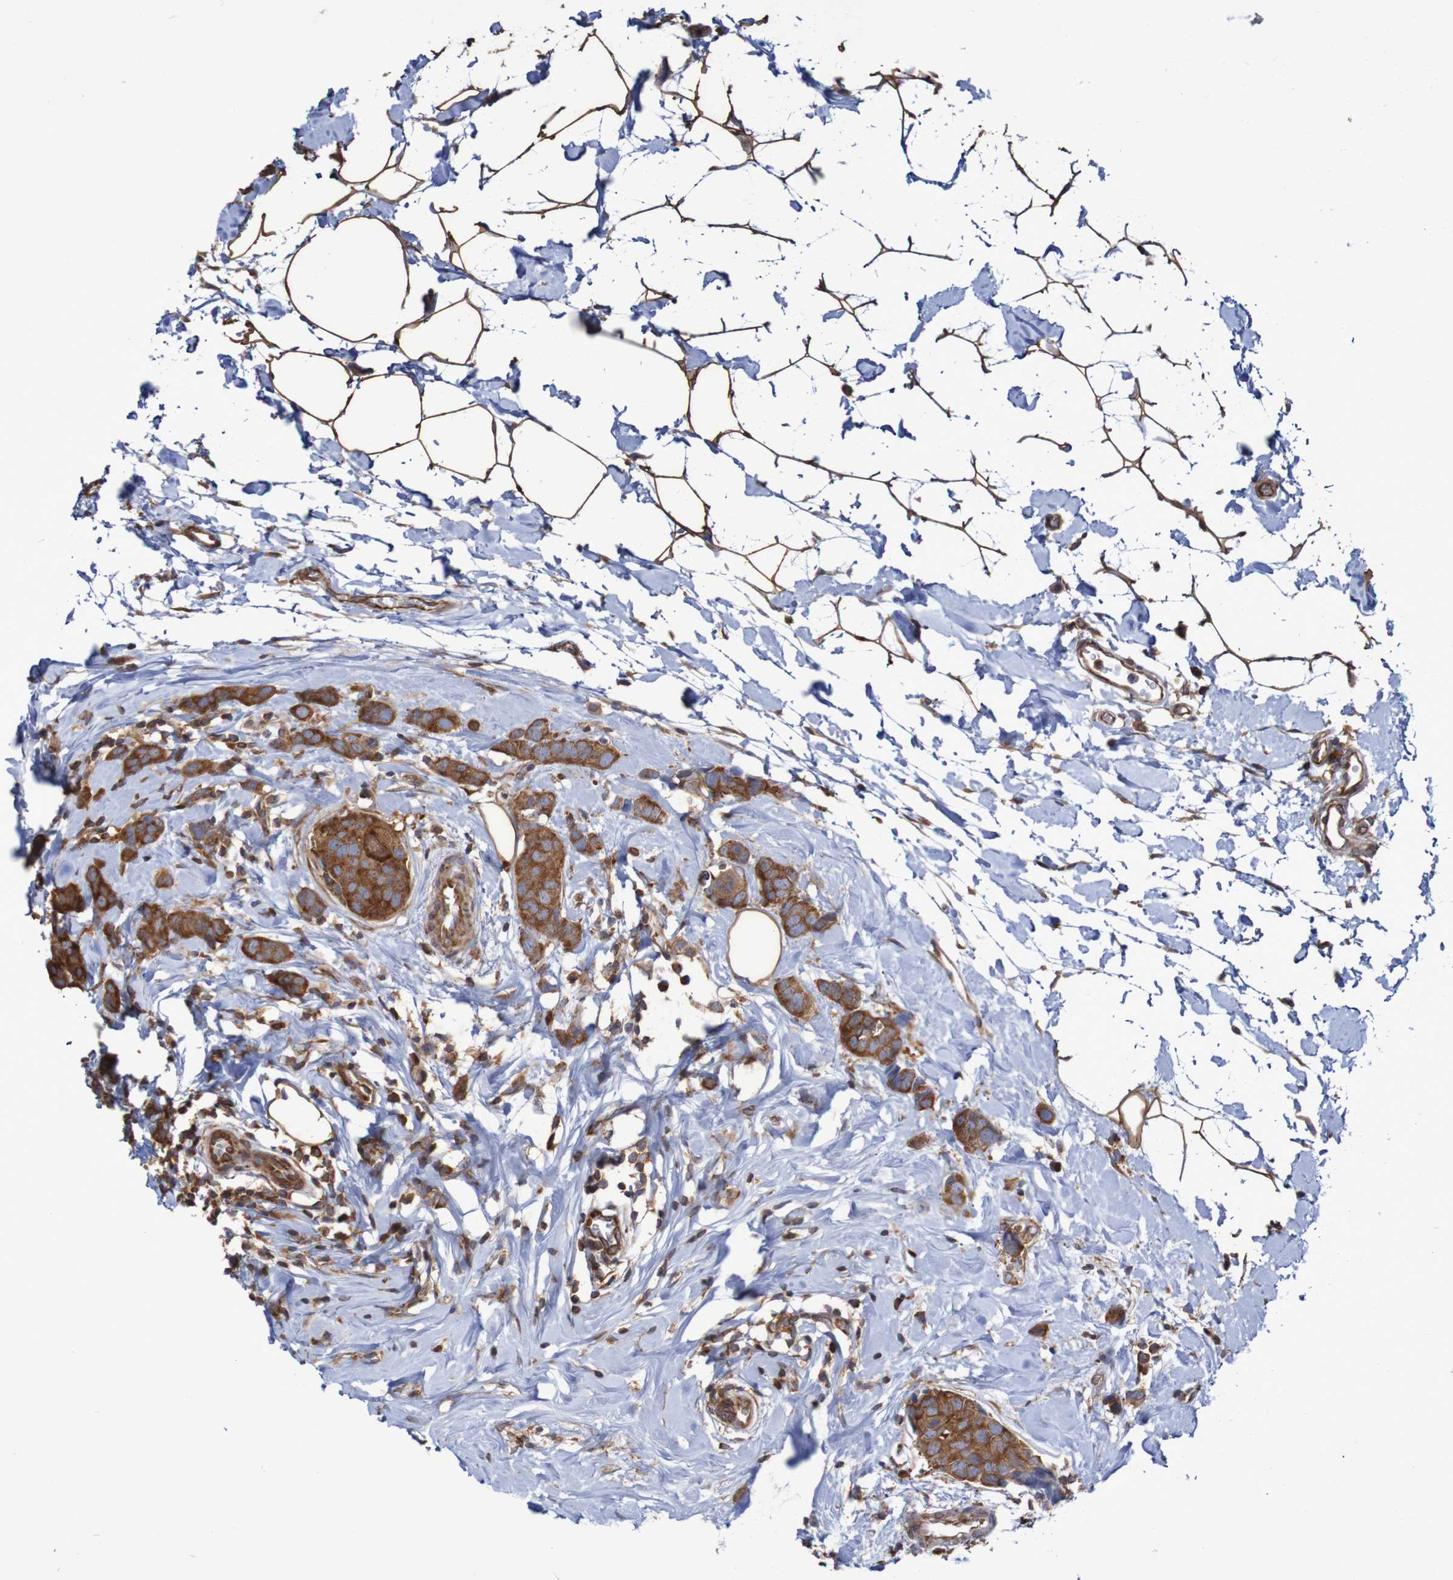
{"staining": {"intensity": "strong", "quantity": ">75%", "location": "cytoplasmic/membranous"}, "tissue": "breast cancer", "cell_type": "Tumor cells", "image_type": "cancer", "snomed": [{"axis": "morphology", "description": "Normal tissue, NOS"}, {"axis": "morphology", "description": "Duct carcinoma"}, {"axis": "topography", "description": "Breast"}], "caption": "Intraductal carcinoma (breast) was stained to show a protein in brown. There is high levels of strong cytoplasmic/membranous staining in about >75% of tumor cells. The protein of interest is shown in brown color, while the nuclei are stained blue.", "gene": "LRRC47", "patient": {"sex": "female", "age": 50}}